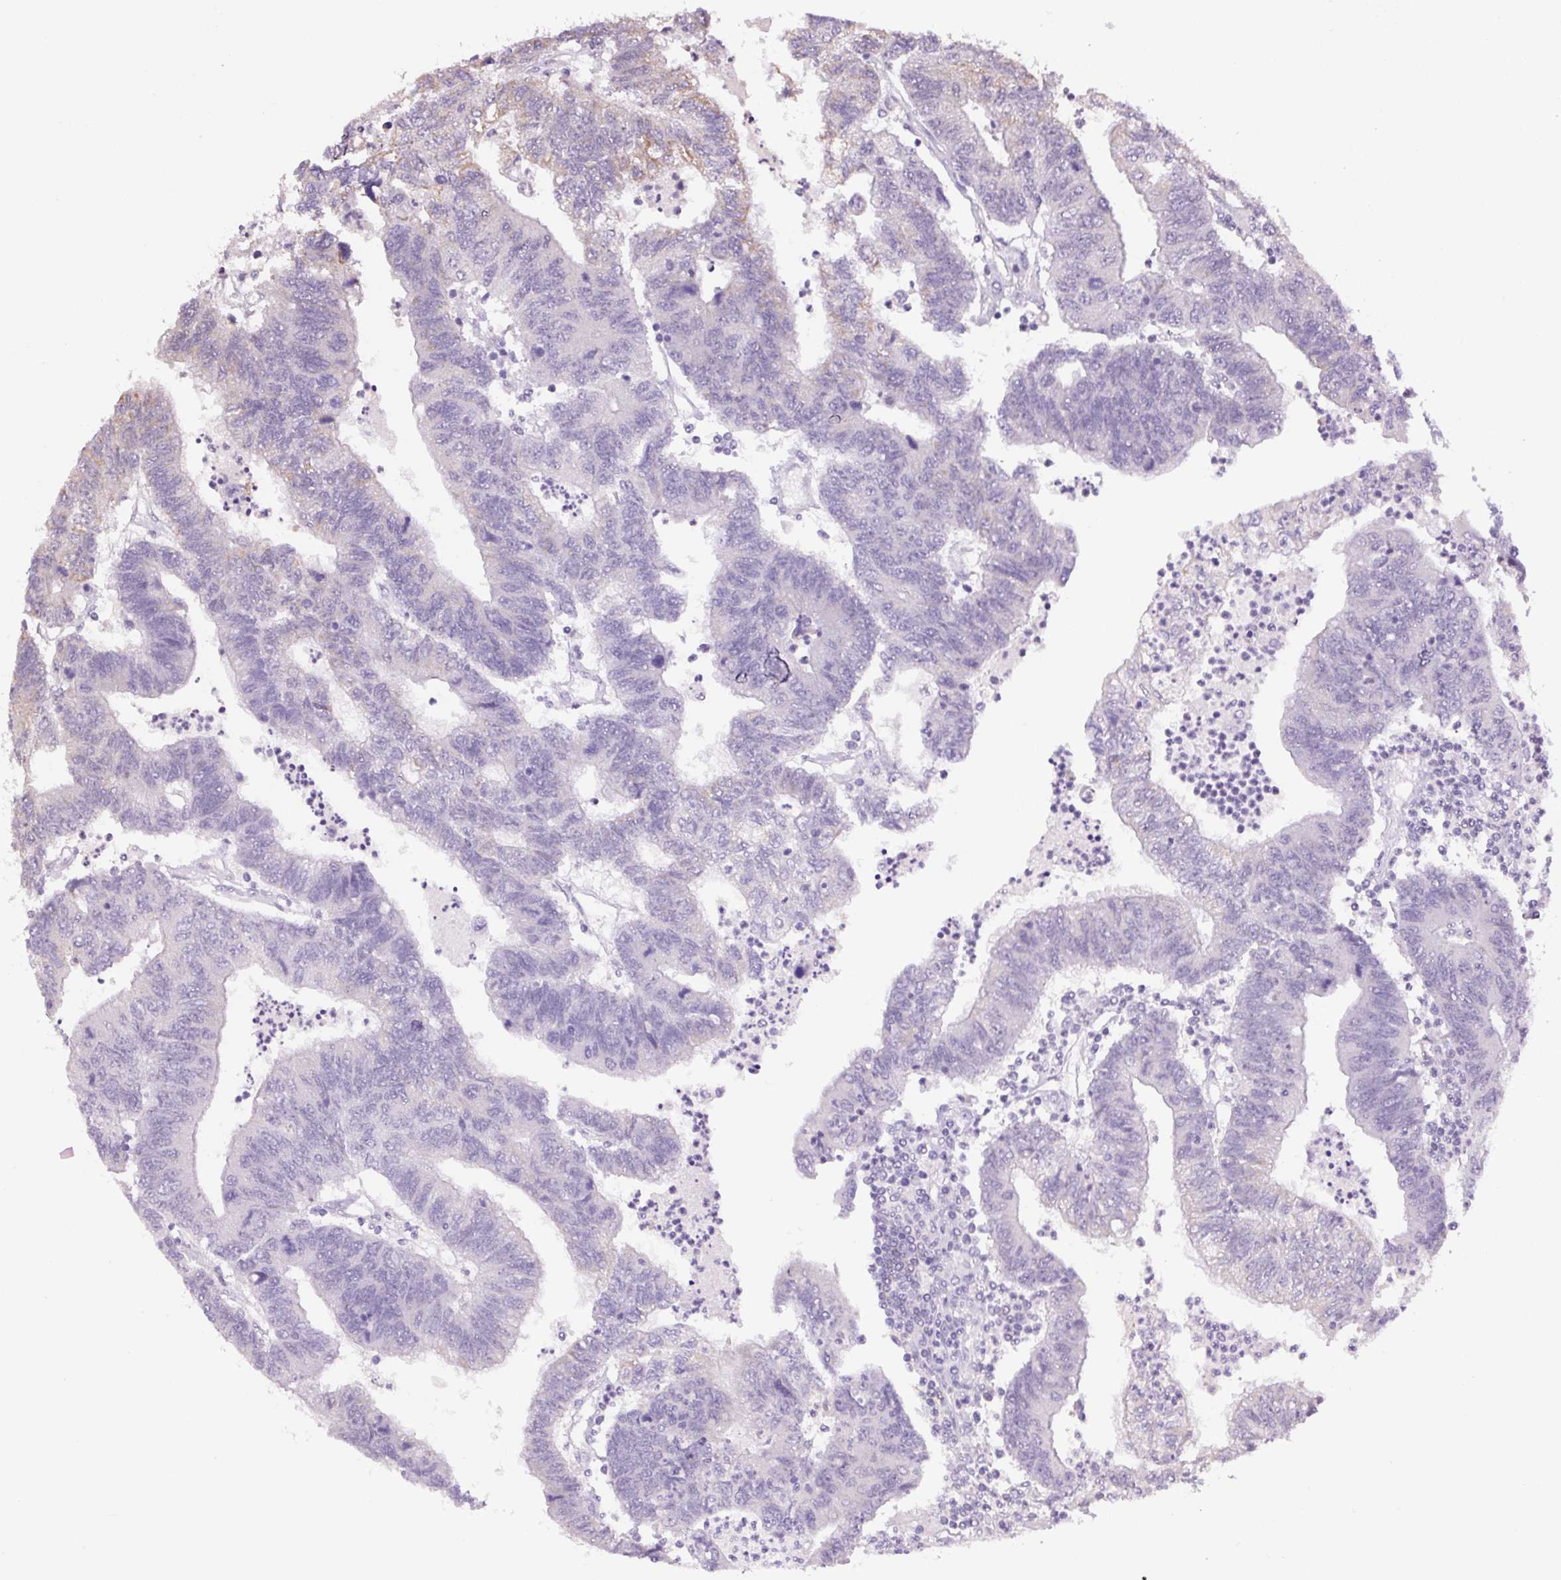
{"staining": {"intensity": "moderate", "quantity": "<25%", "location": "cytoplasmic/membranous"}, "tissue": "colorectal cancer", "cell_type": "Tumor cells", "image_type": "cancer", "snomed": [{"axis": "morphology", "description": "Adenocarcinoma, NOS"}, {"axis": "topography", "description": "Colon"}], "caption": "Colorectal cancer (adenocarcinoma) stained with a brown dye displays moderate cytoplasmic/membranous positive expression in approximately <25% of tumor cells.", "gene": "SGF29", "patient": {"sex": "female", "age": 48}}